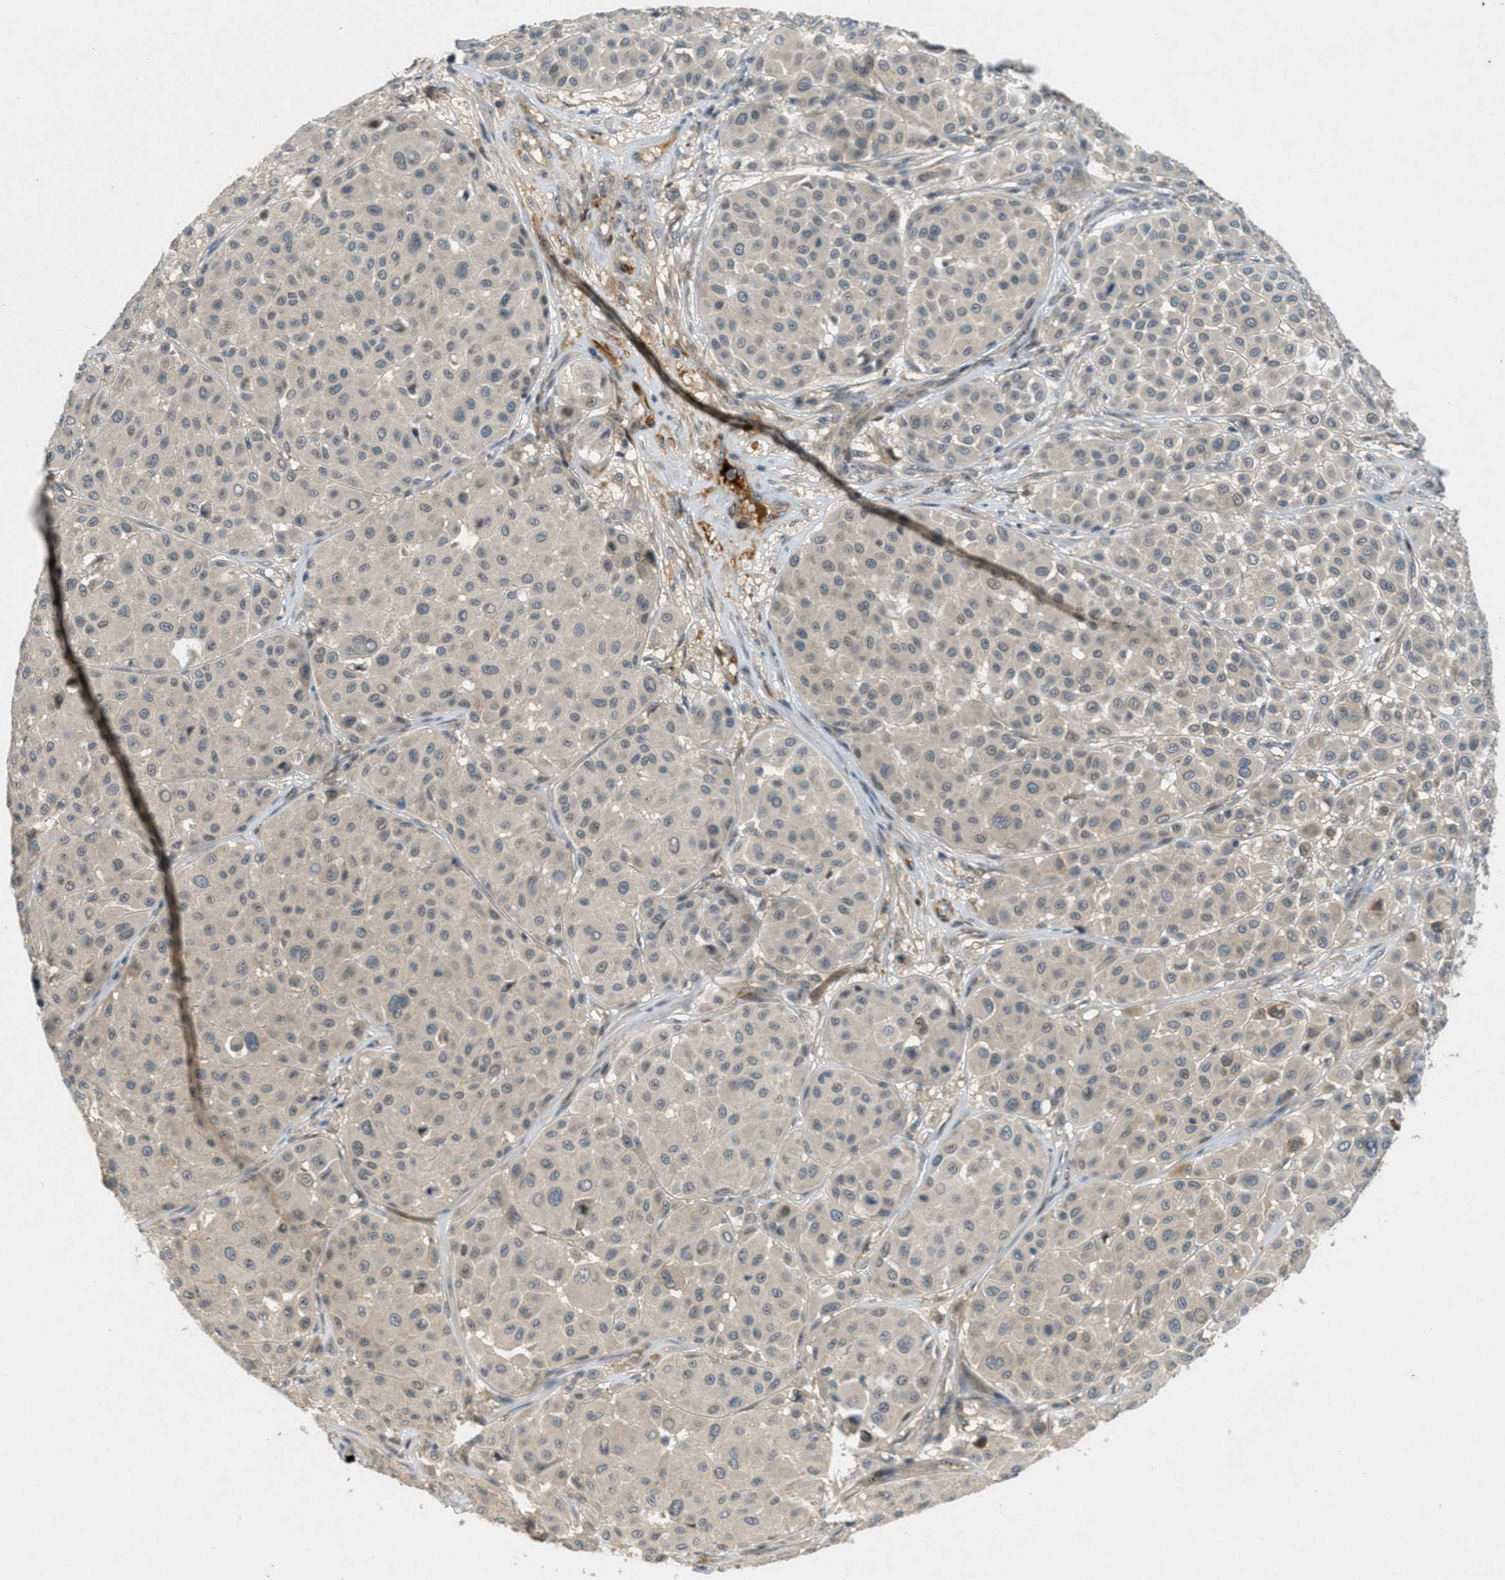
{"staining": {"intensity": "weak", "quantity": ">75%", "location": "cytoplasmic/membranous"}, "tissue": "melanoma", "cell_type": "Tumor cells", "image_type": "cancer", "snomed": [{"axis": "morphology", "description": "Malignant melanoma, Metastatic site"}, {"axis": "topography", "description": "Soft tissue"}], "caption": "Melanoma stained with DAB (3,3'-diaminobenzidine) IHC exhibits low levels of weak cytoplasmic/membranous expression in about >75% of tumor cells.", "gene": "STK11", "patient": {"sex": "male", "age": 41}}